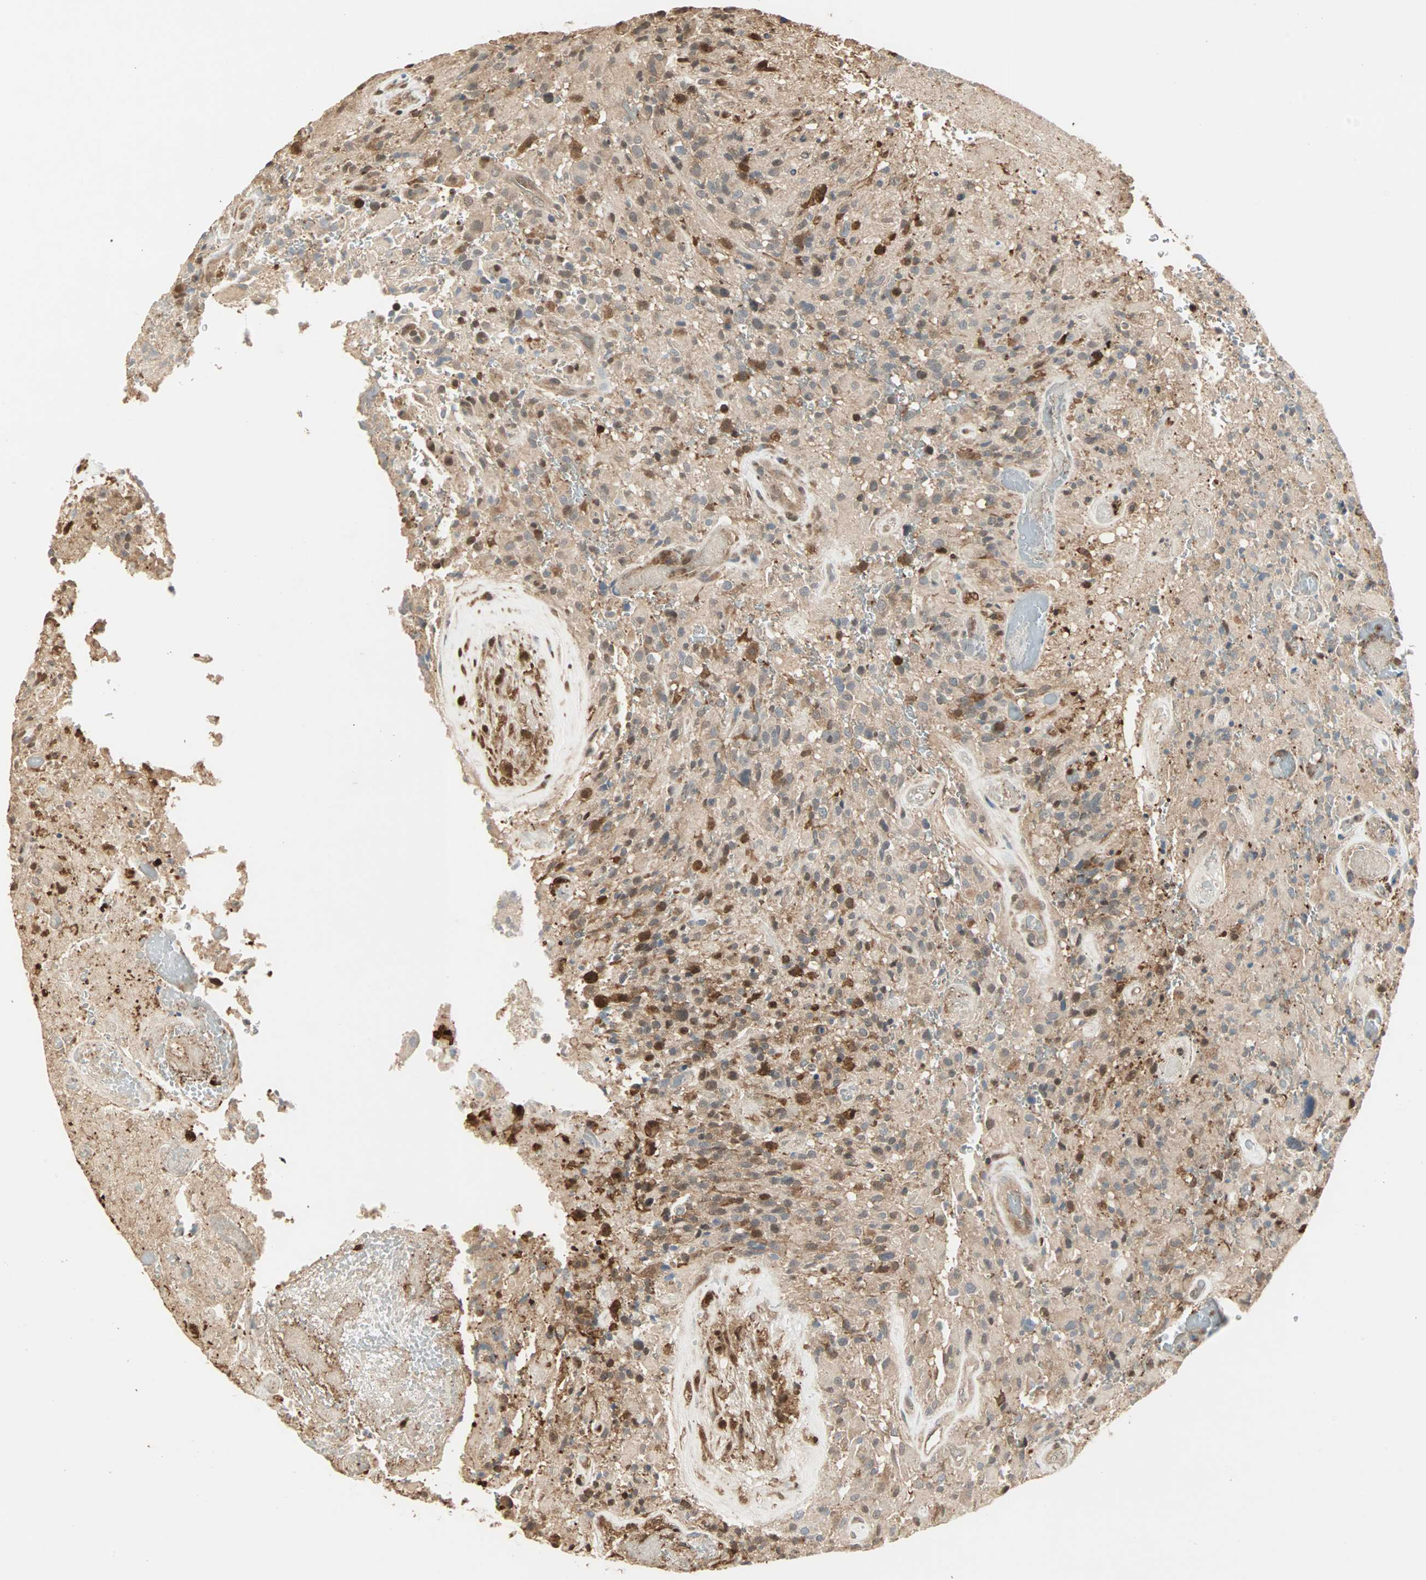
{"staining": {"intensity": "weak", "quantity": ">75%", "location": "cytoplasmic/membranous"}, "tissue": "glioma", "cell_type": "Tumor cells", "image_type": "cancer", "snomed": [{"axis": "morphology", "description": "Glioma, malignant, High grade"}, {"axis": "topography", "description": "Brain"}], "caption": "Immunohistochemistry (IHC) of human glioma demonstrates low levels of weak cytoplasmic/membranous expression in about >75% of tumor cells. The staining is performed using DAB brown chromogen to label protein expression. The nuclei are counter-stained blue using hematoxylin.", "gene": "DRG2", "patient": {"sex": "male", "age": 71}}